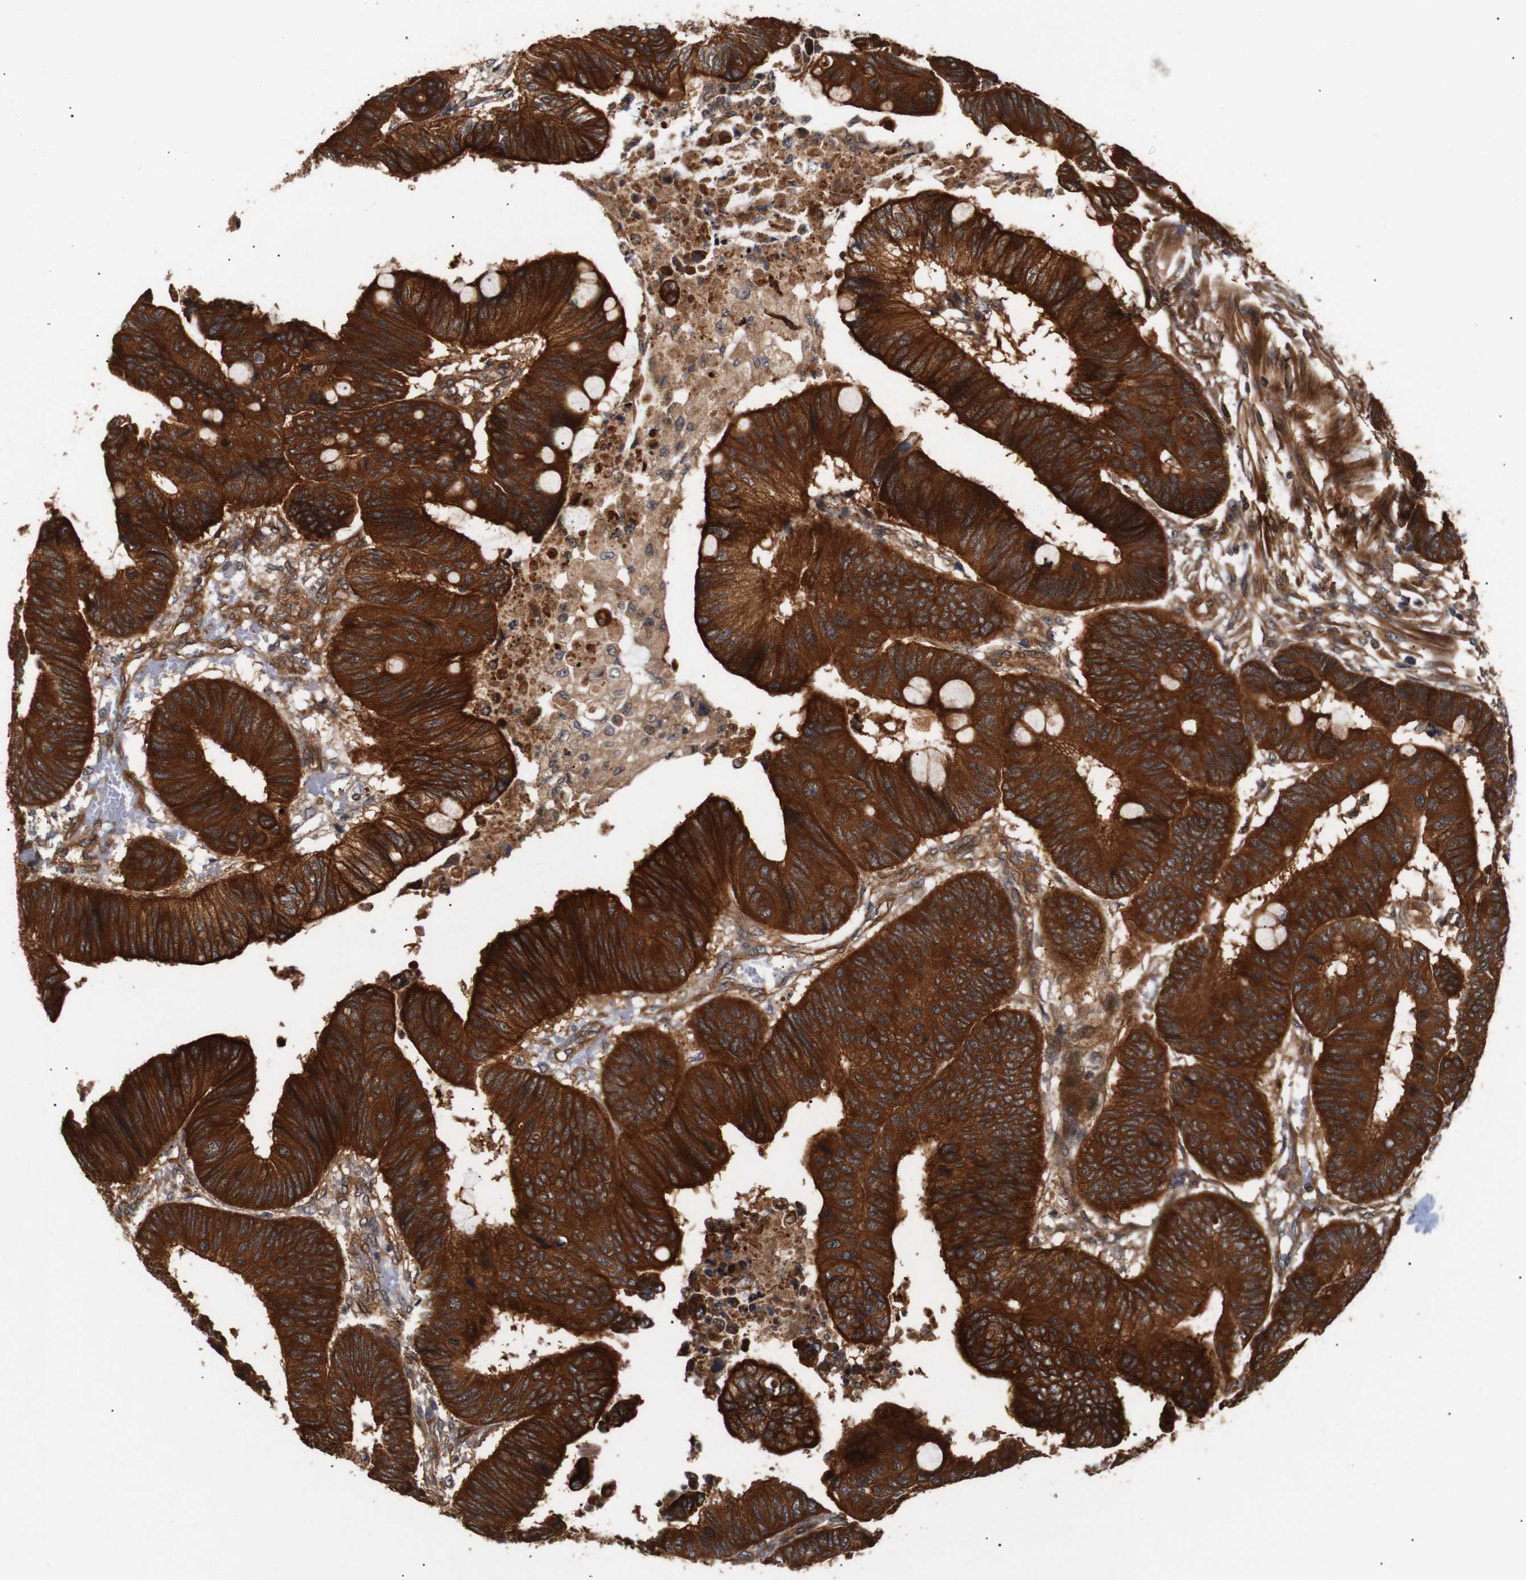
{"staining": {"intensity": "strong", "quantity": ">75%", "location": "cytoplasmic/membranous"}, "tissue": "colorectal cancer", "cell_type": "Tumor cells", "image_type": "cancer", "snomed": [{"axis": "morphology", "description": "Normal tissue, NOS"}, {"axis": "morphology", "description": "Adenocarcinoma, NOS"}, {"axis": "topography", "description": "Rectum"}, {"axis": "topography", "description": "Peripheral nerve tissue"}], "caption": "Colorectal cancer (adenocarcinoma) stained with a brown dye exhibits strong cytoplasmic/membranous positive positivity in about >75% of tumor cells.", "gene": "PAWR", "patient": {"sex": "male", "age": 92}}